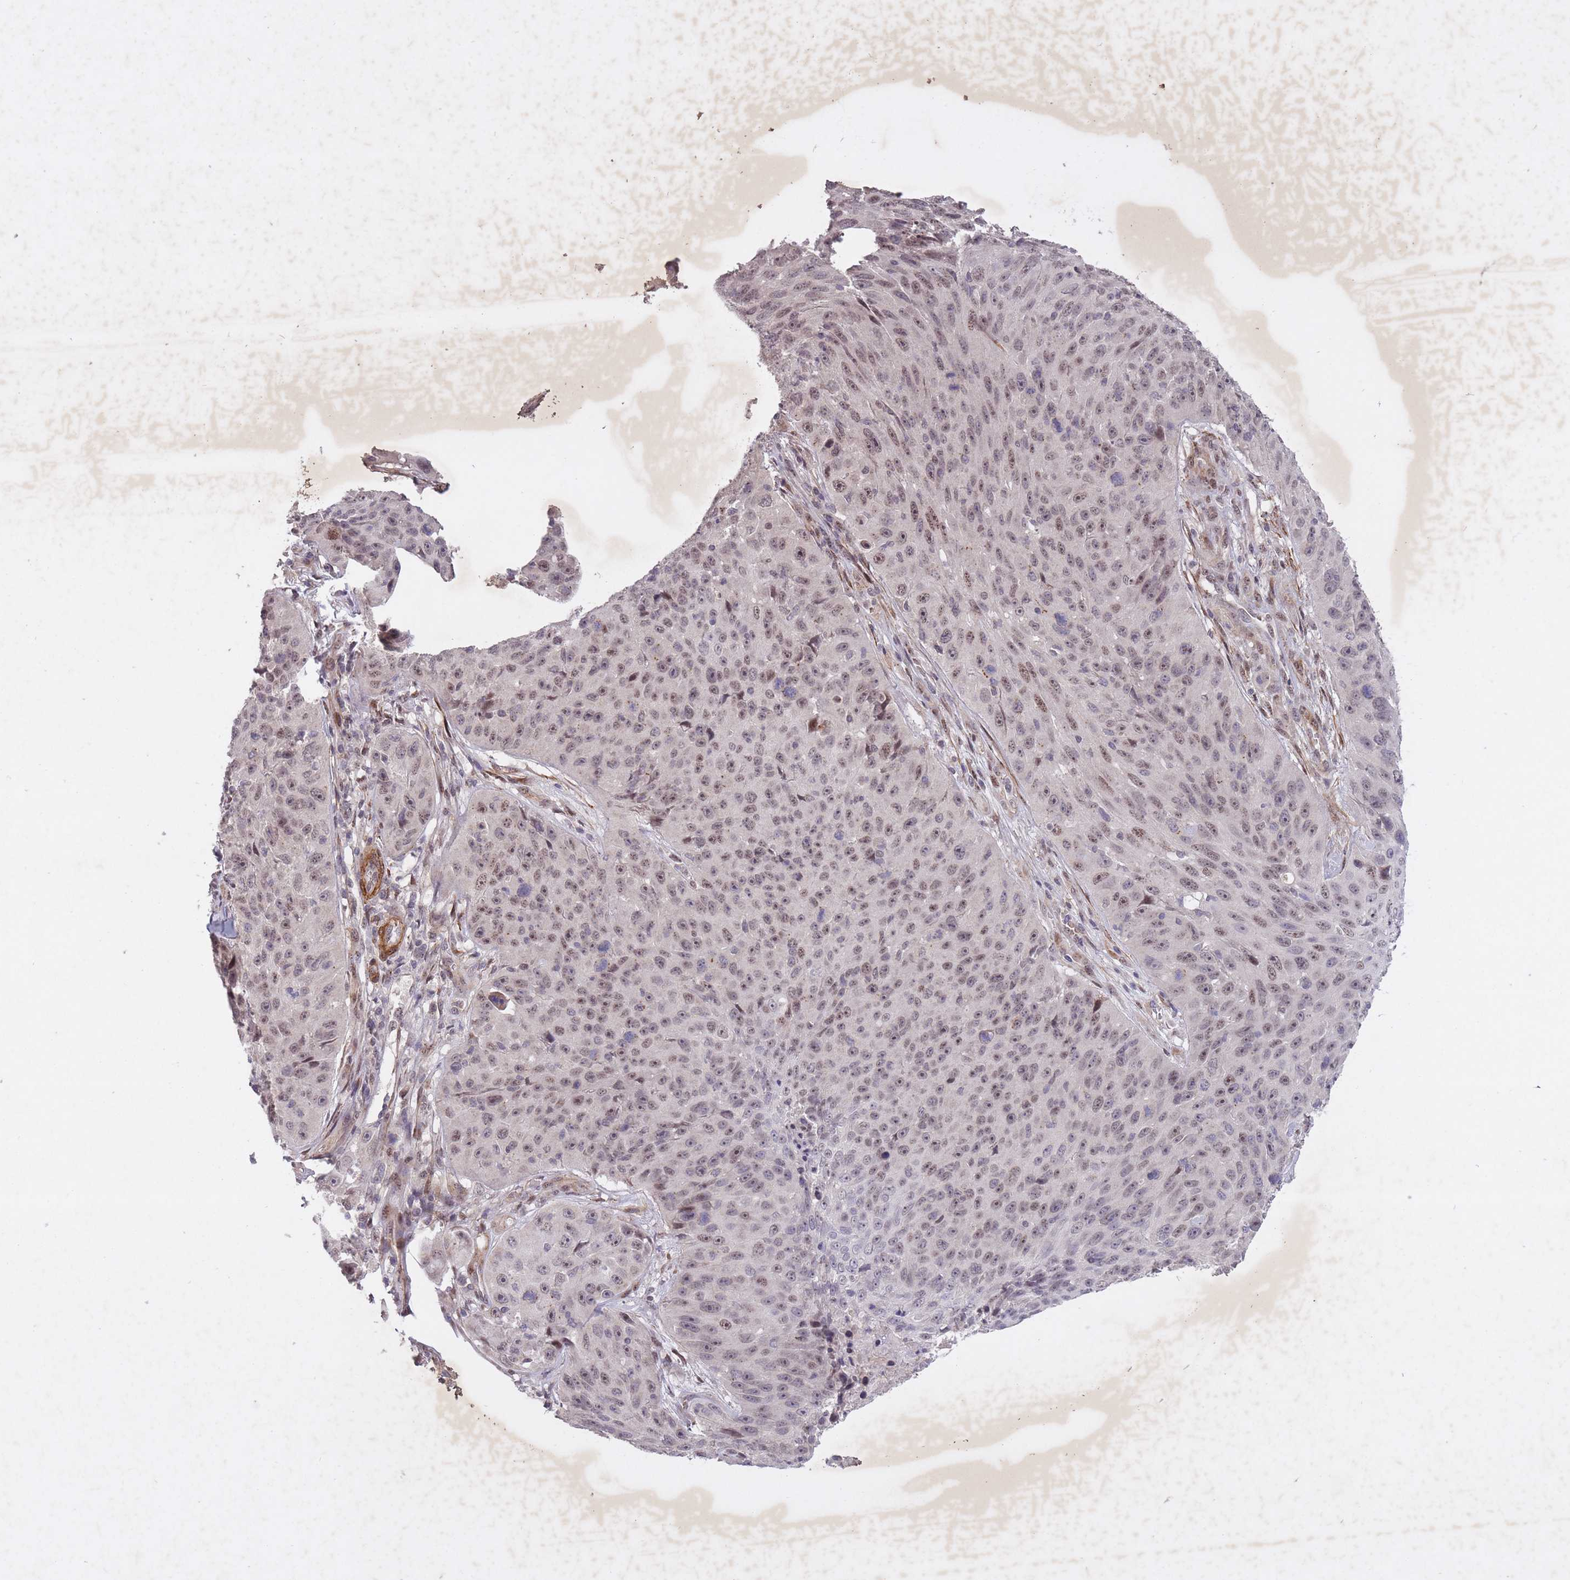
{"staining": {"intensity": "weak", "quantity": "25%-75%", "location": "nuclear"}, "tissue": "skin cancer", "cell_type": "Tumor cells", "image_type": "cancer", "snomed": [{"axis": "morphology", "description": "Squamous cell carcinoma, NOS"}, {"axis": "topography", "description": "Skin"}], "caption": "Weak nuclear protein expression is identified in about 25%-75% of tumor cells in skin cancer. (DAB (3,3'-diaminobenzidine) = brown stain, brightfield microscopy at high magnification).", "gene": "CBX6", "patient": {"sex": "female", "age": 87}}